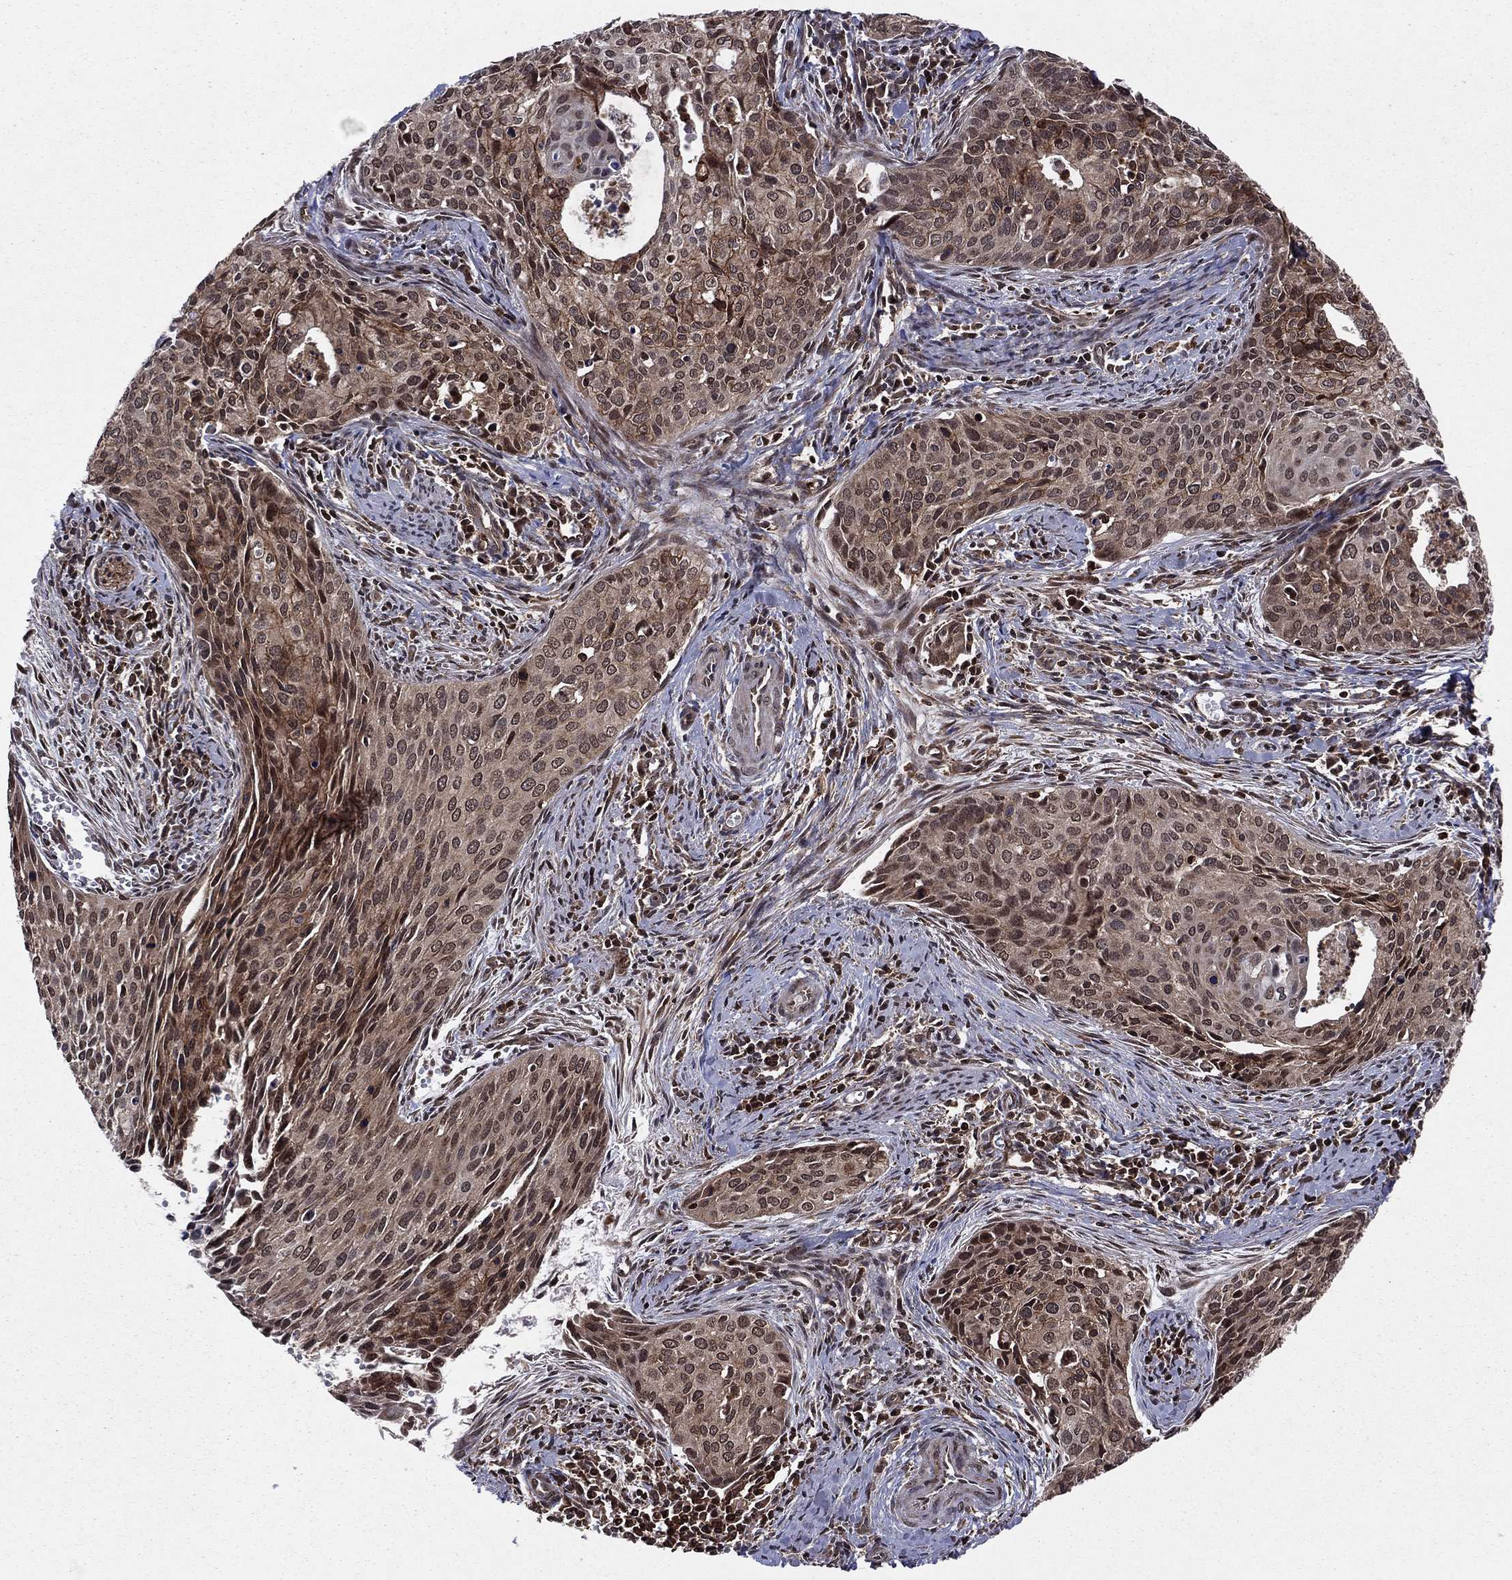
{"staining": {"intensity": "moderate", "quantity": "<25%", "location": "cytoplasmic/membranous,nuclear"}, "tissue": "cervical cancer", "cell_type": "Tumor cells", "image_type": "cancer", "snomed": [{"axis": "morphology", "description": "Squamous cell carcinoma, NOS"}, {"axis": "topography", "description": "Cervix"}], "caption": "Cervical cancer (squamous cell carcinoma) stained with immunohistochemistry (IHC) exhibits moderate cytoplasmic/membranous and nuclear staining in about <25% of tumor cells.", "gene": "SSX2IP", "patient": {"sex": "female", "age": 29}}